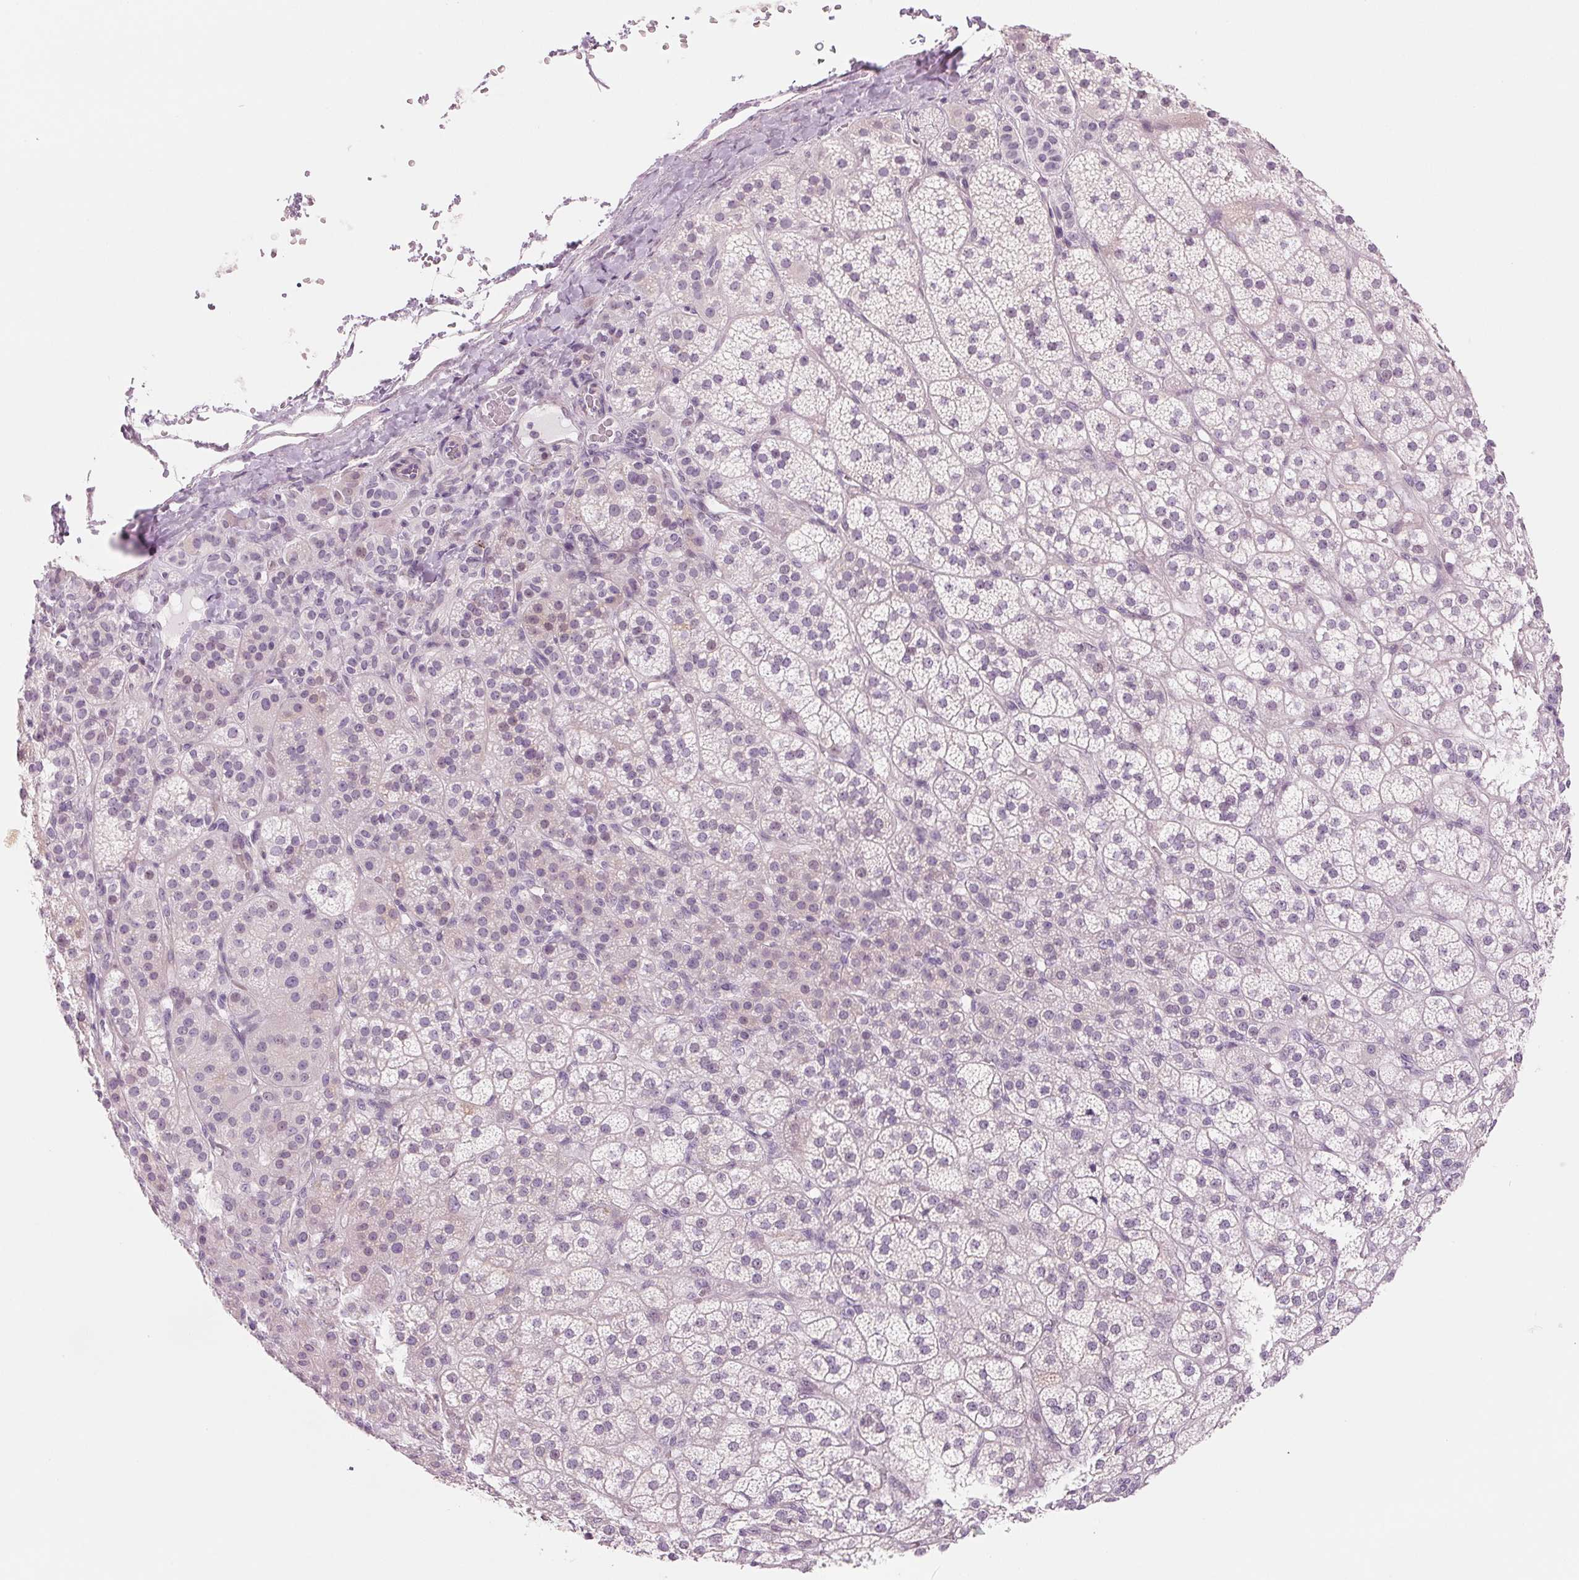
{"staining": {"intensity": "negative", "quantity": "none", "location": "none"}, "tissue": "adrenal gland", "cell_type": "Glandular cells", "image_type": "normal", "snomed": [{"axis": "morphology", "description": "Normal tissue, NOS"}, {"axis": "topography", "description": "Adrenal gland"}], "caption": "An immunohistochemistry (IHC) histopathology image of normal adrenal gland is shown. There is no staining in glandular cells of adrenal gland.", "gene": "CCDC168", "patient": {"sex": "female", "age": 60}}